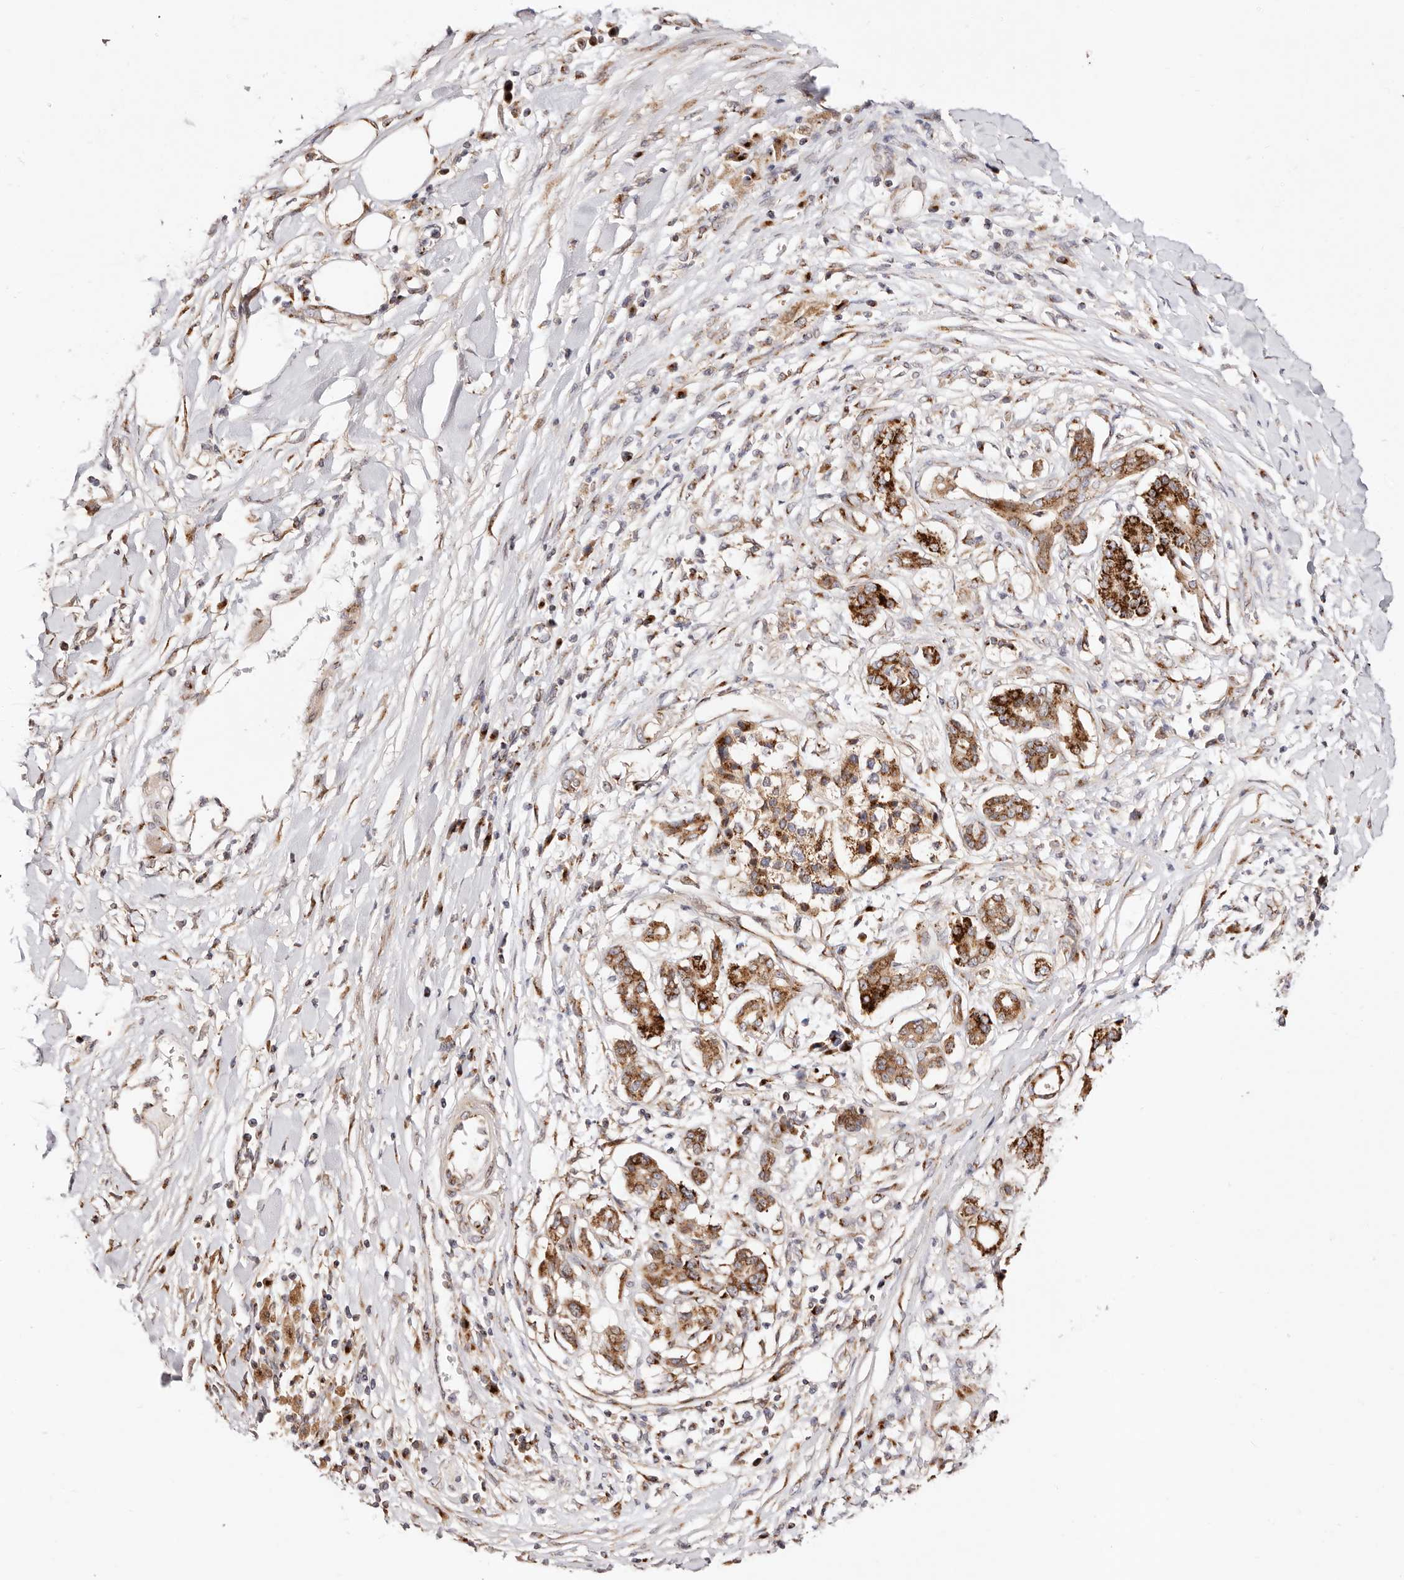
{"staining": {"intensity": "strong", "quantity": ">75%", "location": "cytoplasmic/membranous"}, "tissue": "pancreatic cancer", "cell_type": "Tumor cells", "image_type": "cancer", "snomed": [{"axis": "morphology", "description": "Adenocarcinoma, NOS"}, {"axis": "topography", "description": "Pancreas"}], "caption": "IHC of pancreatic adenocarcinoma shows high levels of strong cytoplasmic/membranous expression in about >75% of tumor cells.", "gene": "MAPK6", "patient": {"sex": "female", "age": 56}}